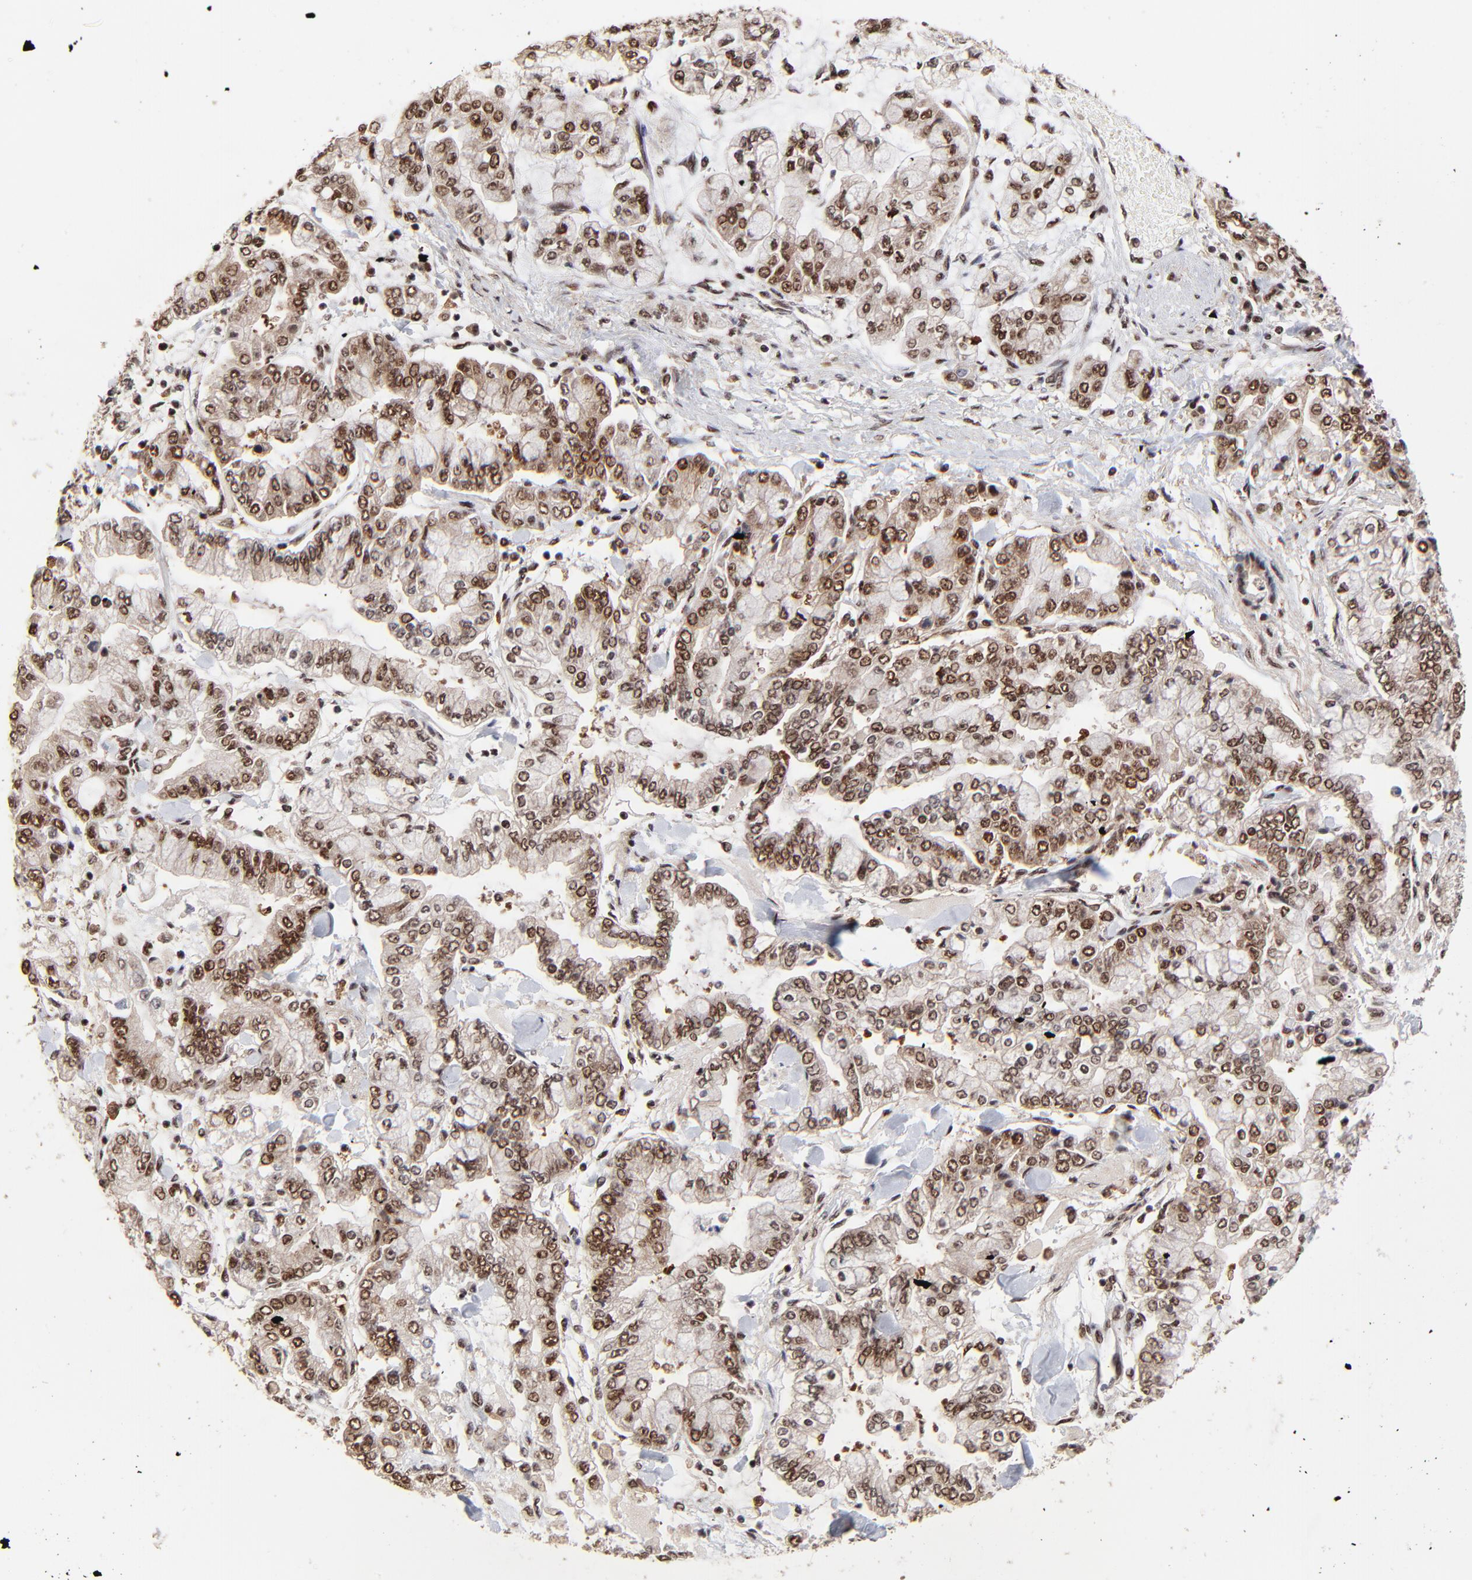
{"staining": {"intensity": "moderate", "quantity": "25%-75%", "location": "nuclear"}, "tissue": "stomach cancer", "cell_type": "Tumor cells", "image_type": "cancer", "snomed": [{"axis": "morphology", "description": "Normal tissue, NOS"}, {"axis": "morphology", "description": "Adenocarcinoma, NOS"}, {"axis": "topography", "description": "Stomach, upper"}, {"axis": "topography", "description": "Stomach"}], "caption": "Human stomach cancer stained with a brown dye shows moderate nuclear positive staining in about 25%-75% of tumor cells.", "gene": "RBM22", "patient": {"sex": "male", "age": 76}}